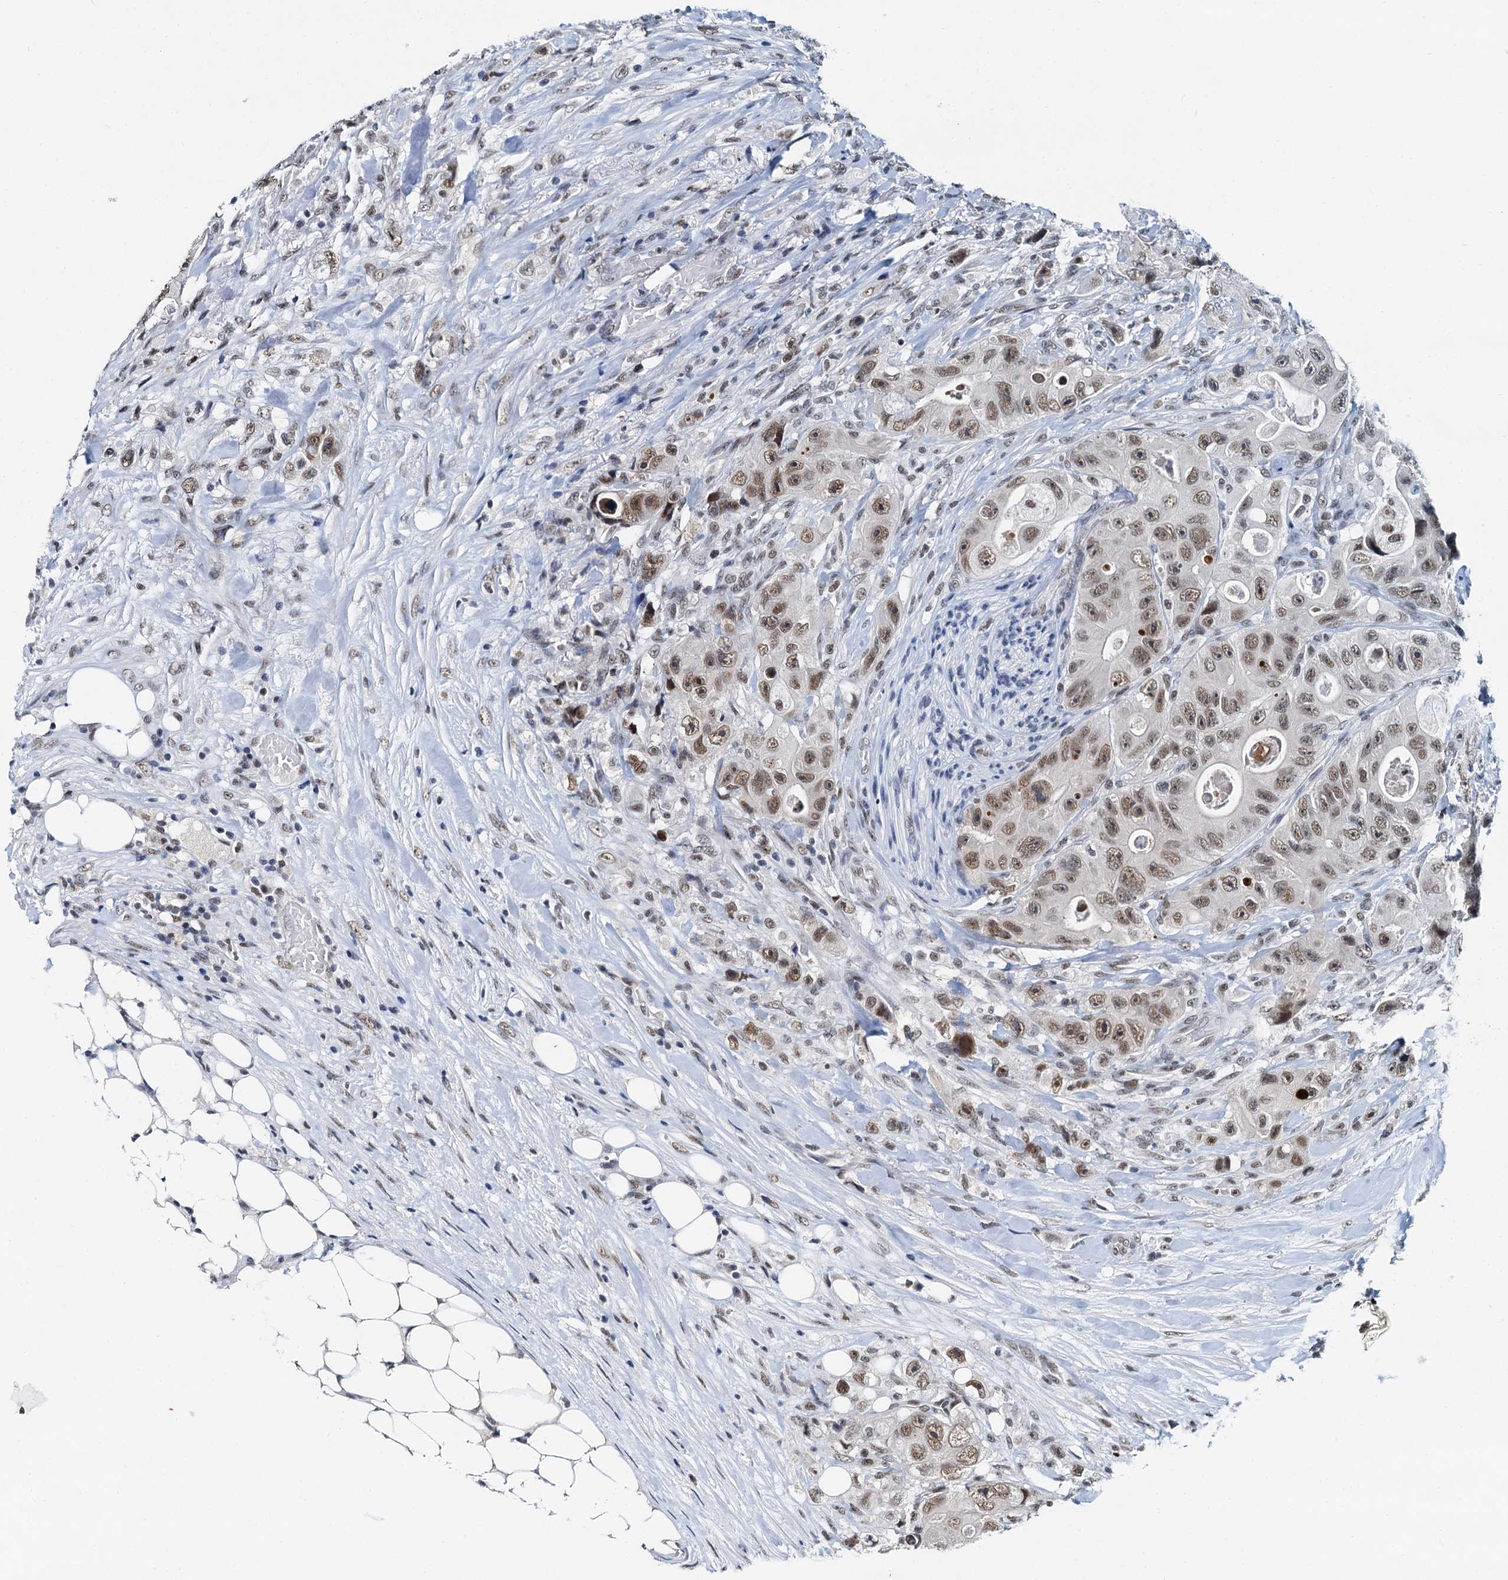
{"staining": {"intensity": "moderate", "quantity": ">75%", "location": "nuclear"}, "tissue": "colorectal cancer", "cell_type": "Tumor cells", "image_type": "cancer", "snomed": [{"axis": "morphology", "description": "Adenocarcinoma, NOS"}, {"axis": "topography", "description": "Colon"}], "caption": "About >75% of tumor cells in colorectal cancer exhibit moderate nuclear protein expression as visualized by brown immunohistochemical staining.", "gene": "SNRPD1", "patient": {"sex": "female", "age": 46}}